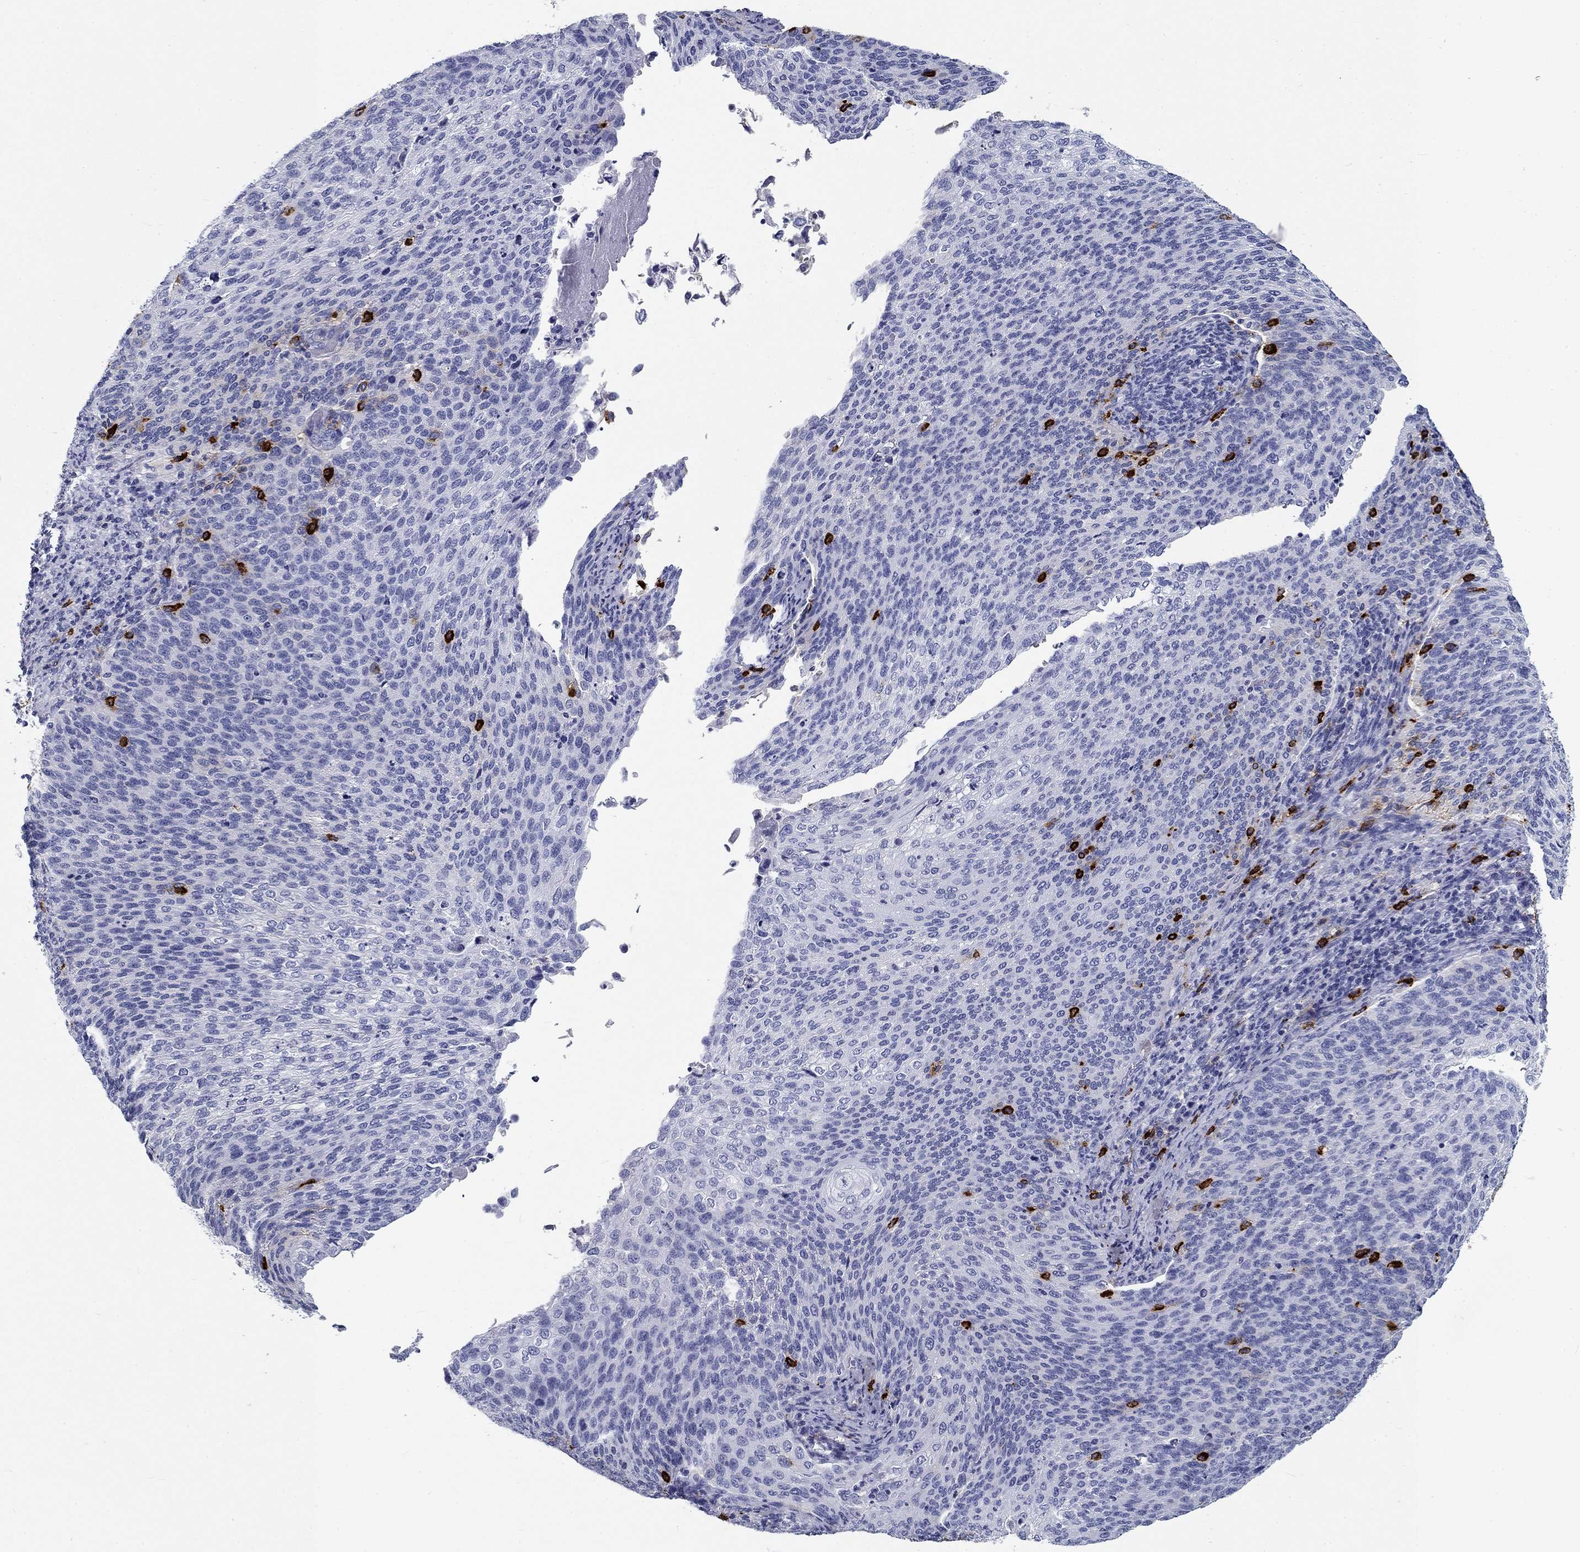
{"staining": {"intensity": "negative", "quantity": "none", "location": "none"}, "tissue": "cervical cancer", "cell_type": "Tumor cells", "image_type": "cancer", "snomed": [{"axis": "morphology", "description": "Squamous cell carcinoma, NOS"}, {"axis": "topography", "description": "Cervix"}], "caption": "IHC image of neoplastic tissue: human cervical cancer stained with DAB exhibits no significant protein positivity in tumor cells.", "gene": "CD40LG", "patient": {"sex": "female", "age": 52}}